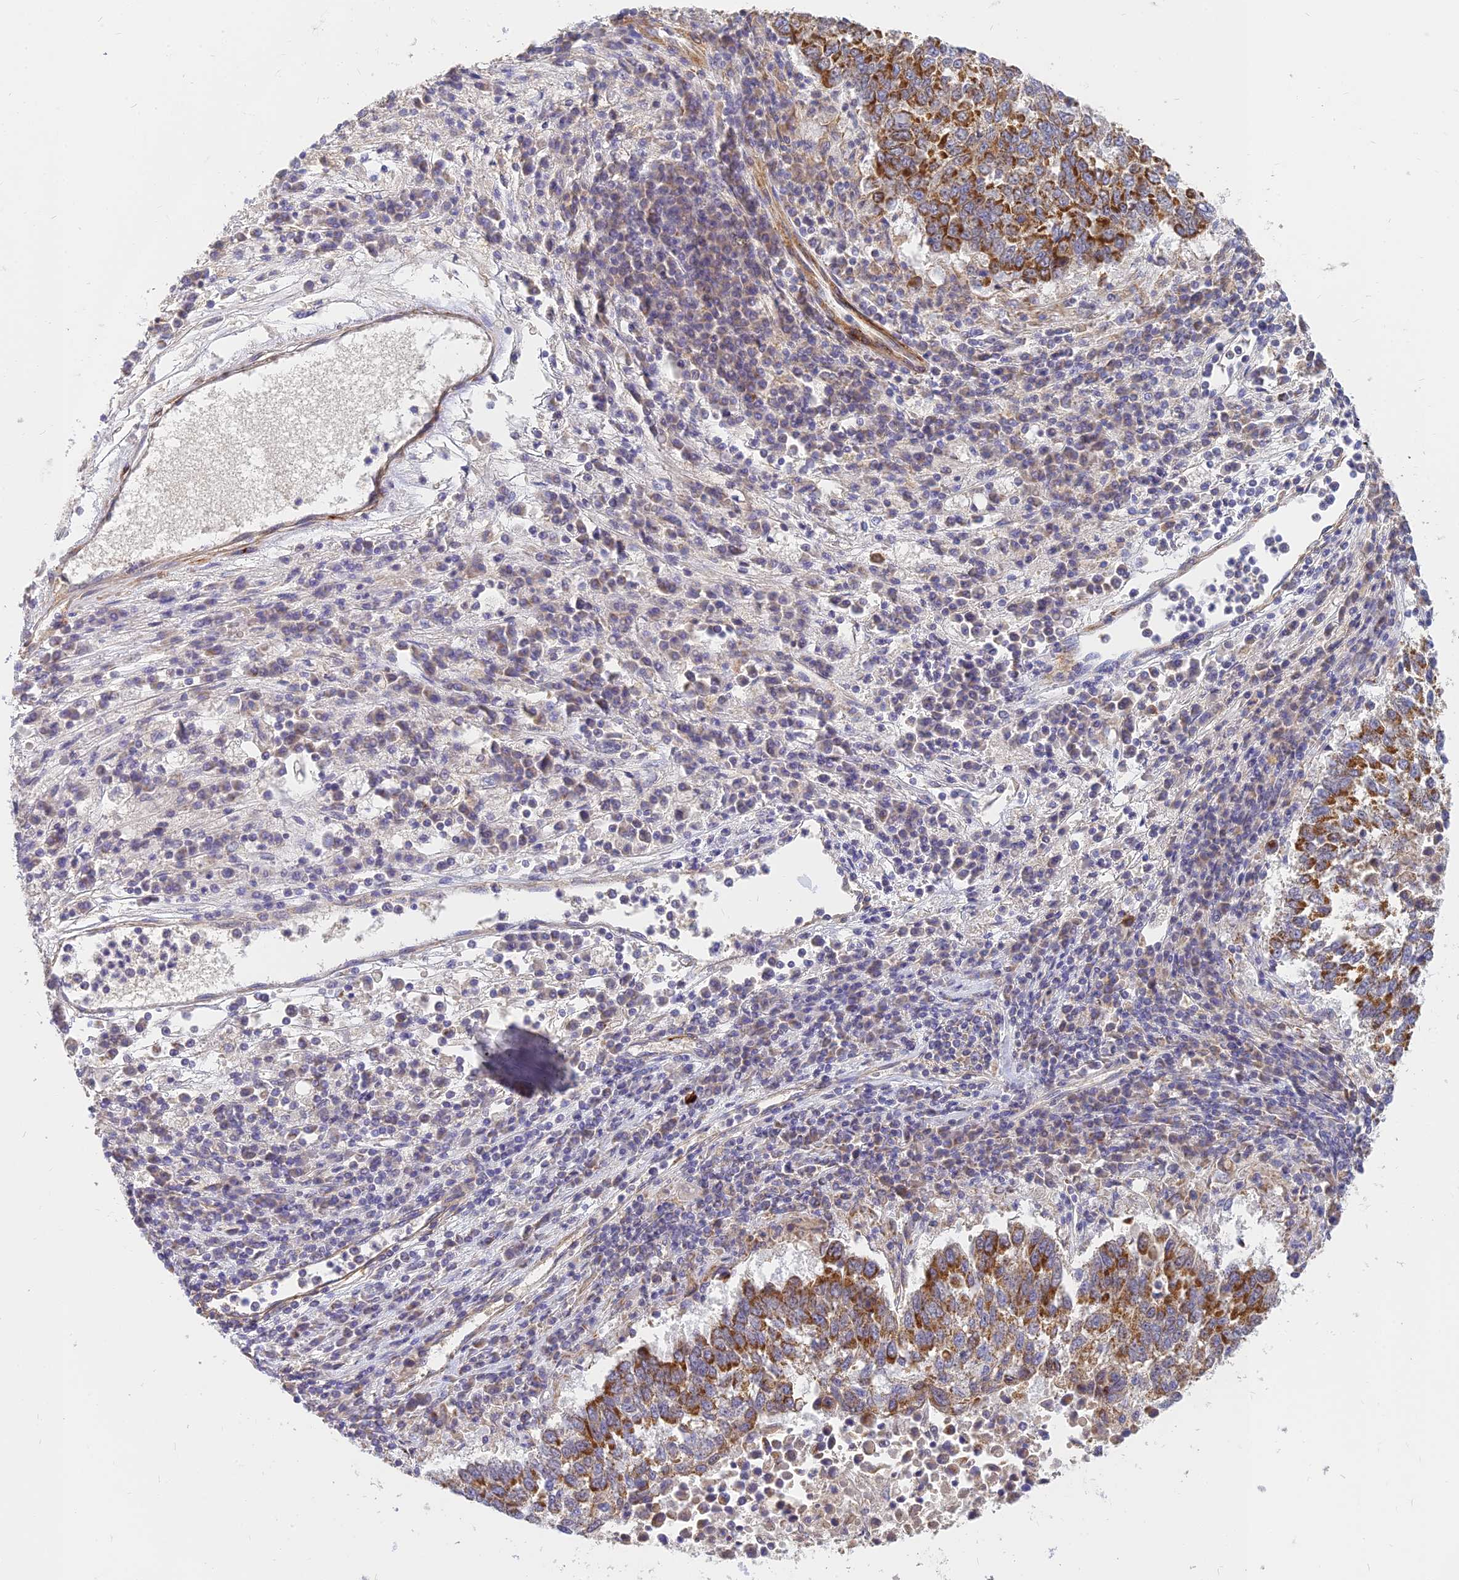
{"staining": {"intensity": "strong", "quantity": ">75%", "location": "cytoplasmic/membranous"}, "tissue": "lung cancer", "cell_type": "Tumor cells", "image_type": "cancer", "snomed": [{"axis": "morphology", "description": "Squamous cell carcinoma, NOS"}, {"axis": "topography", "description": "Lung"}], "caption": "This image exhibits IHC staining of human lung cancer, with high strong cytoplasmic/membranous expression in about >75% of tumor cells.", "gene": "MRPL15", "patient": {"sex": "male", "age": 73}}